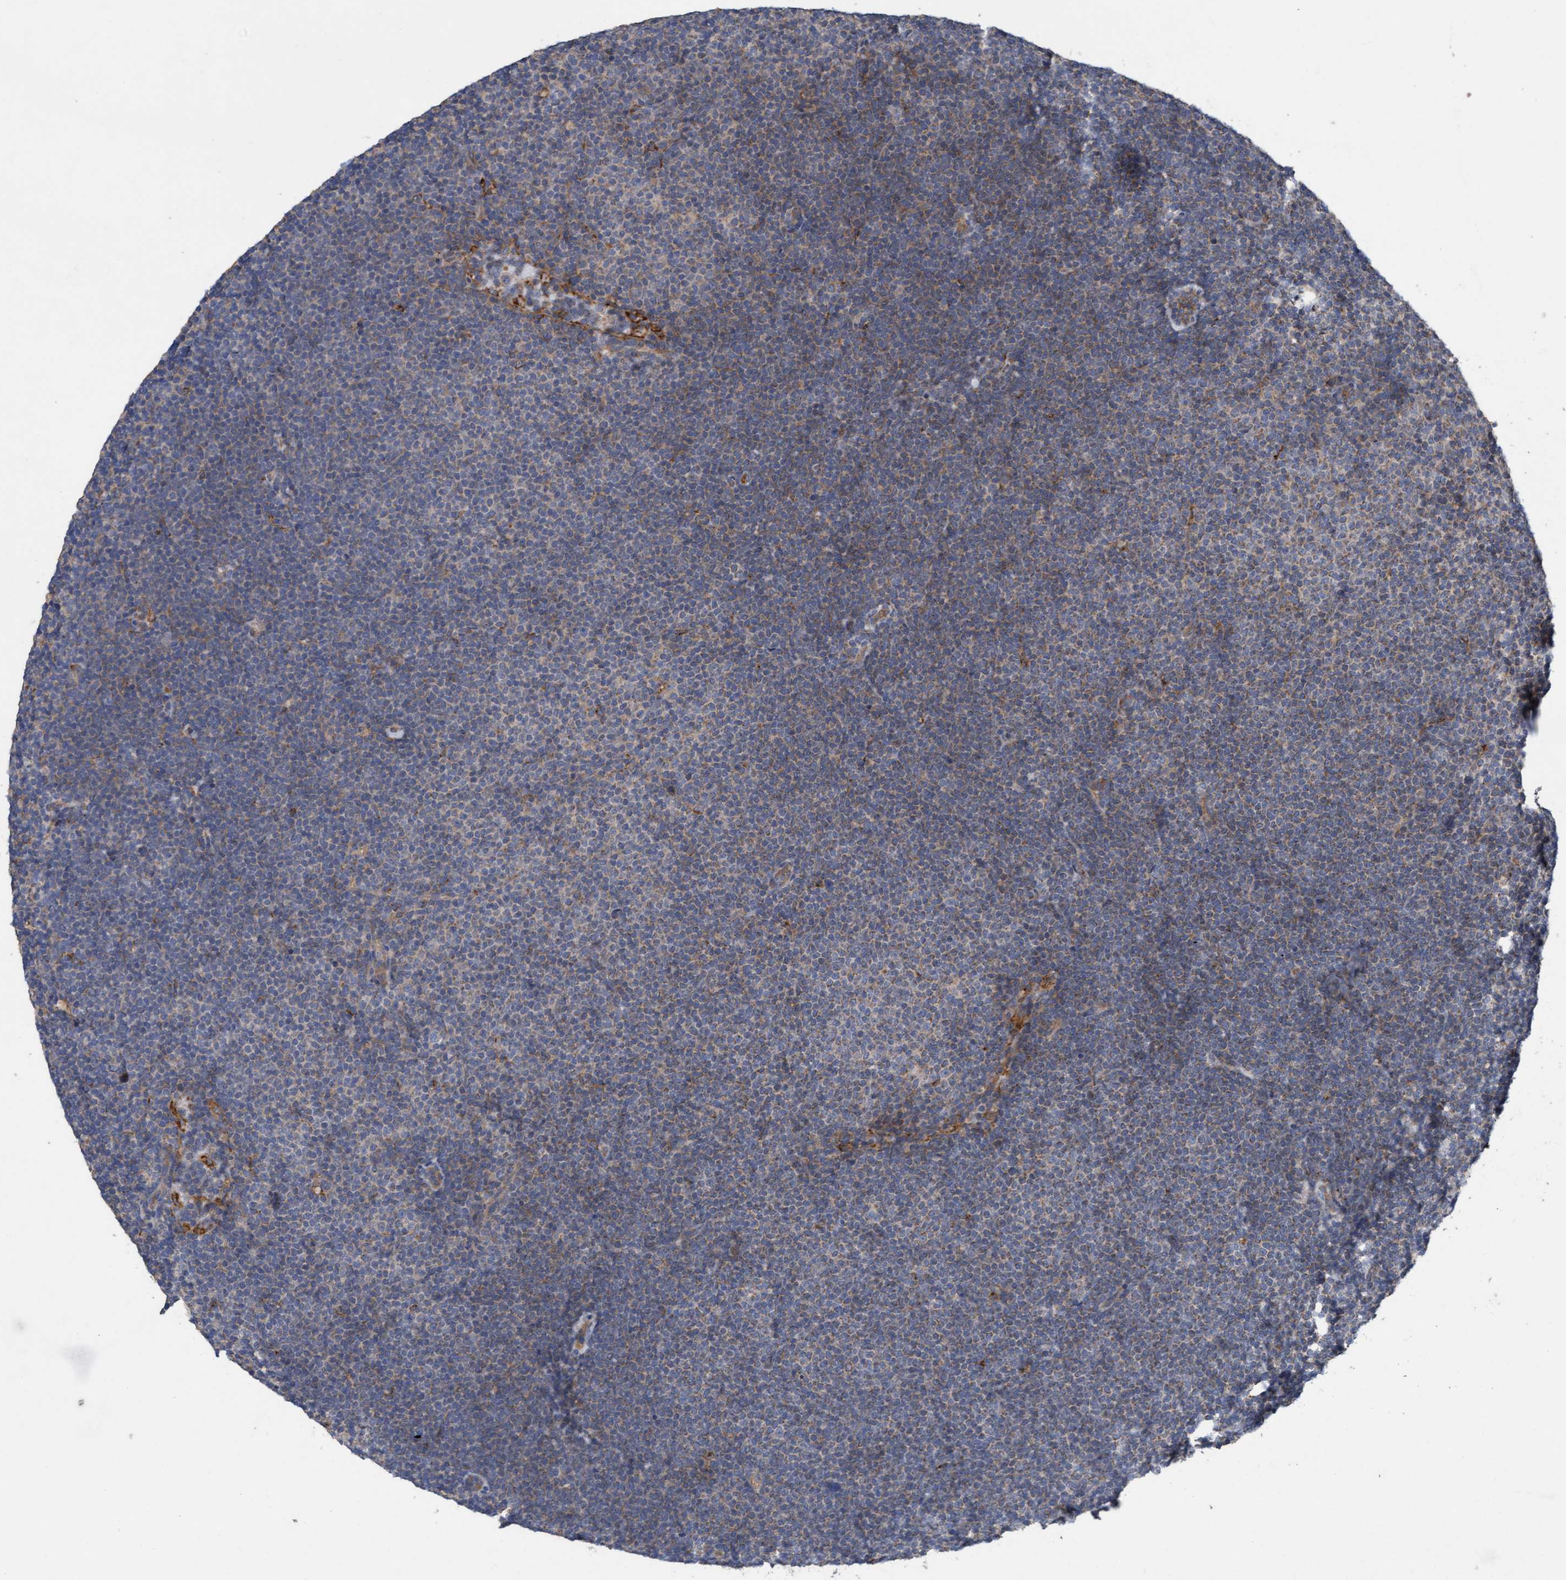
{"staining": {"intensity": "moderate", "quantity": "<25%", "location": "cytoplasmic/membranous"}, "tissue": "lymphoma", "cell_type": "Tumor cells", "image_type": "cancer", "snomed": [{"axis": "morphology", "description": "Malignant lymphoma, non-Hodgkin's type, Low grade"}, {"axis": "topography", "description": "Lymph node"}], "caption": "A histopathology image of human low-grade malignant lymphoma, non-Hodgkin's type stained for a protein displays moderate cytoplasmic/membranous brown staining in tumor cells.", "gene": "DDHD2", "patient": {"sex": "female", "age": 53}}